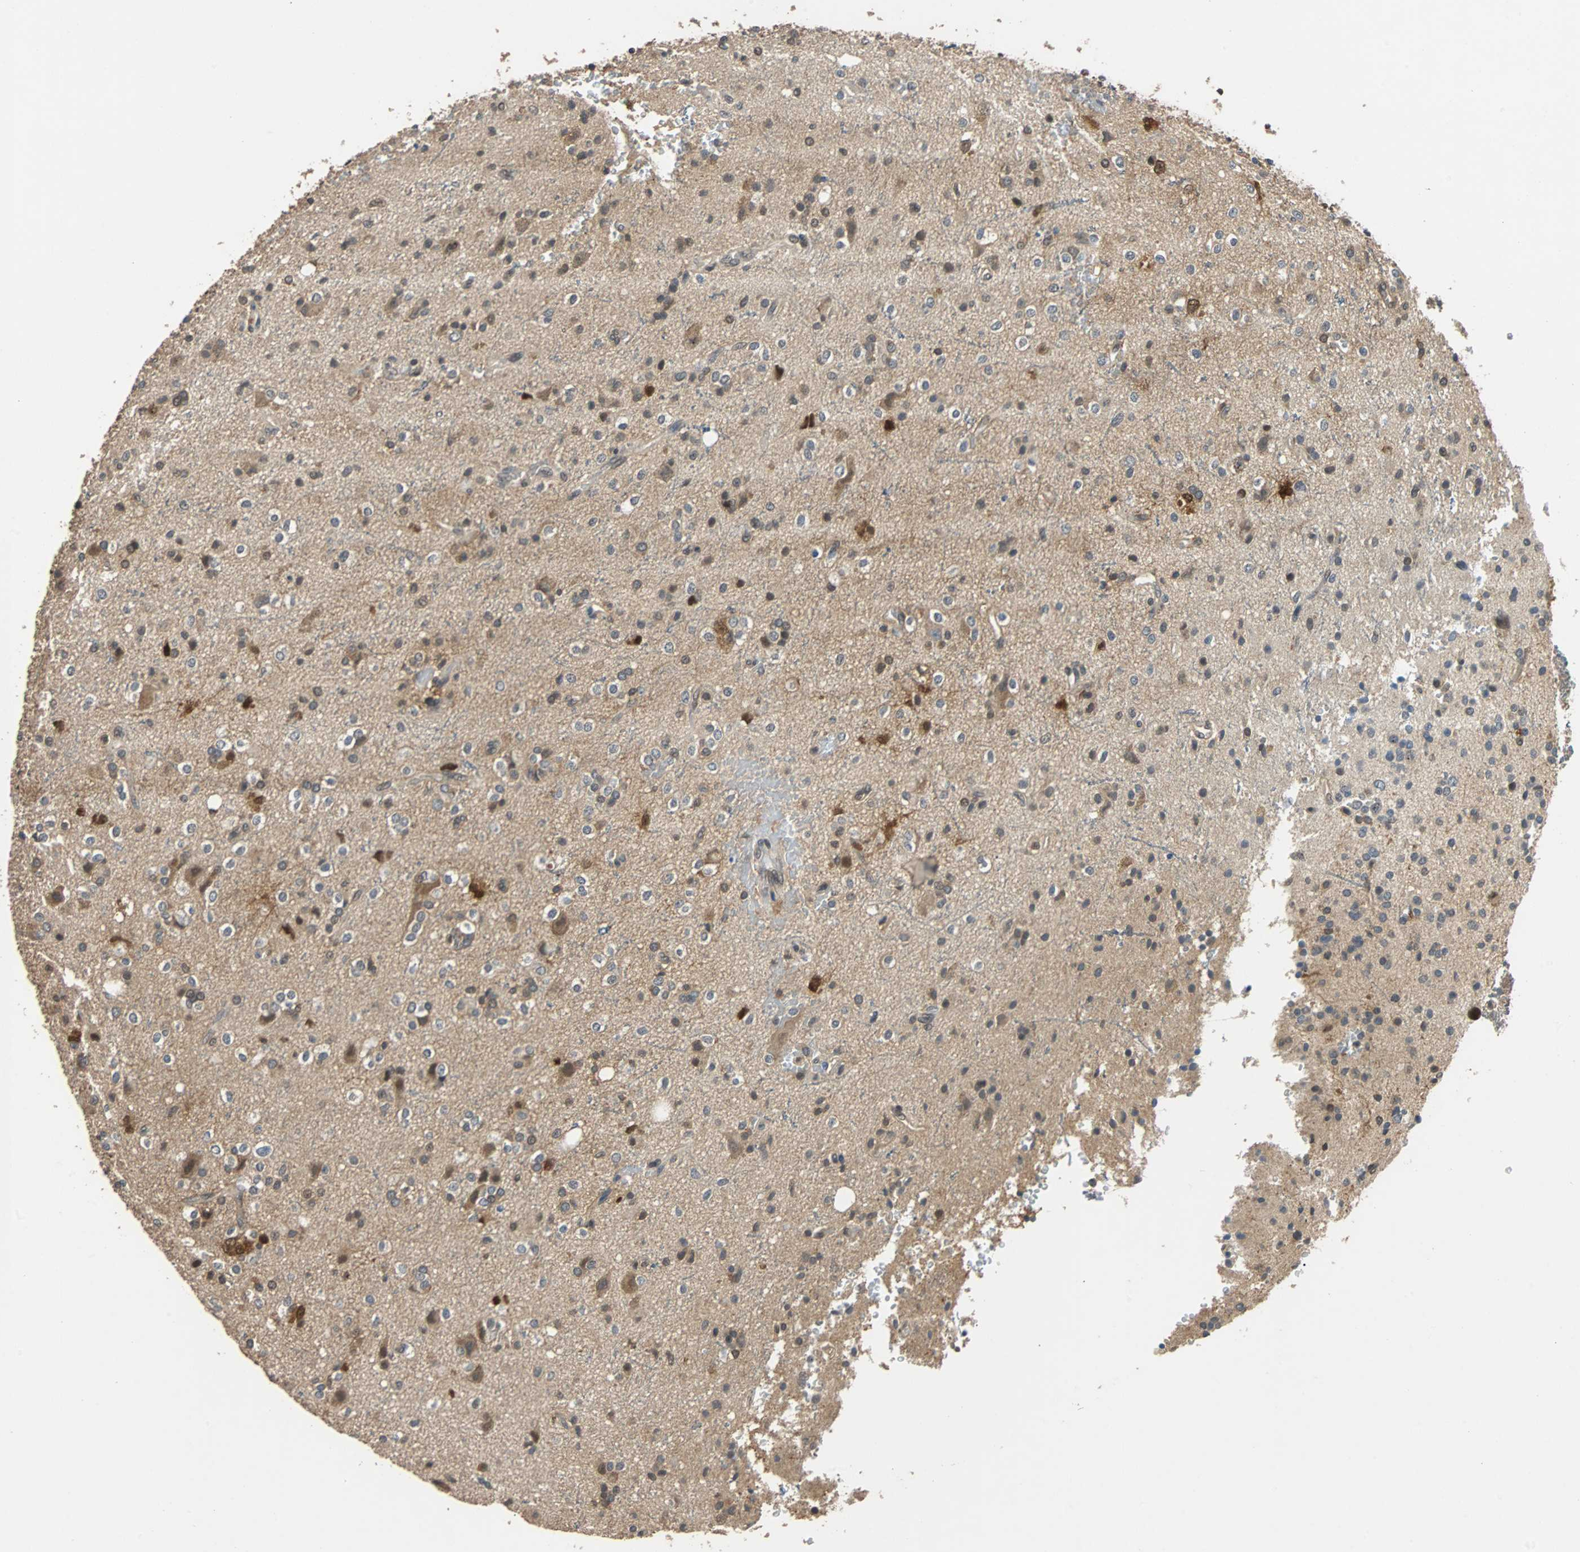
{"staining": {"intensity": "moderate", "quantity": ">75%", "location": "cytoplasmic/membranous"}, "tissue": "glioma", "cell_type": "Tumor cells", "image_type": "cancer", "snomed": [{"axis": "morphology", "description": "Glioma, malignant, High grade"}, {"axis": "topography", "description": "Brain"}], "caption": "DAB immunohistochemical staining of human malignant high-grade glioma demonstrates moderate cytoplasmic/membranous protein staining in approximately >75% of tumor cells.", "gene": "PRDX6", "patient": {"sex": "male", "age": 47}}